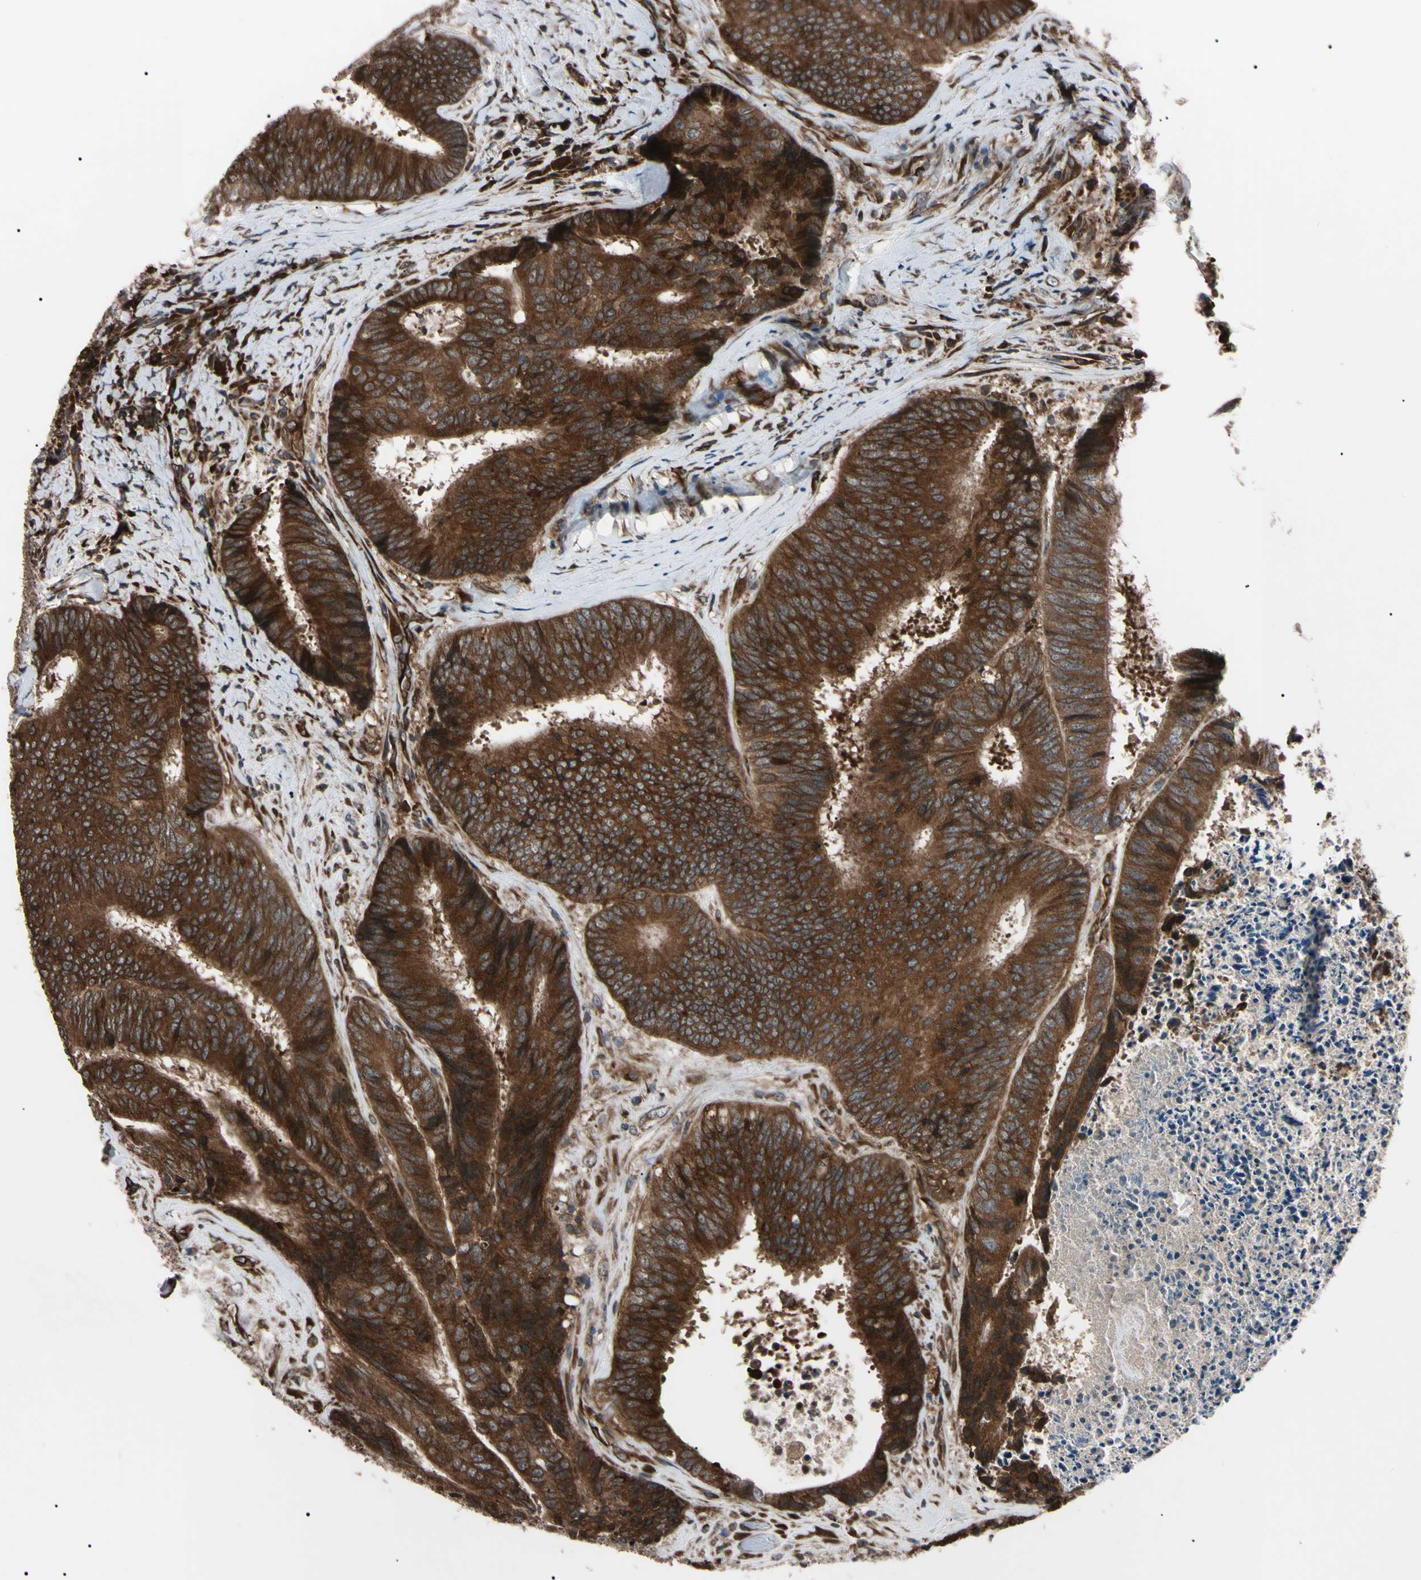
{"staining": {"intensity": "strong", "quantity": ">75%", "location": "cytoplasmic/membranous"}, "tissue": "colorectal cancer", "cell_type": "Tumor cells", "image_type": "cancer", "snomed": [{"axis": "morphology", "description": "Adenocarcinoma, NOS"}, {"axis": "topography", "description": "Rectum"}], "caption": "Tumor cells show high levels of strong cytoplasmic/membranous expression in approximately >75% of cells in human colorectal adenocarcinoma.", "gene": "GUCY1B1", "patient": {"sex": "male", "age": 72}}